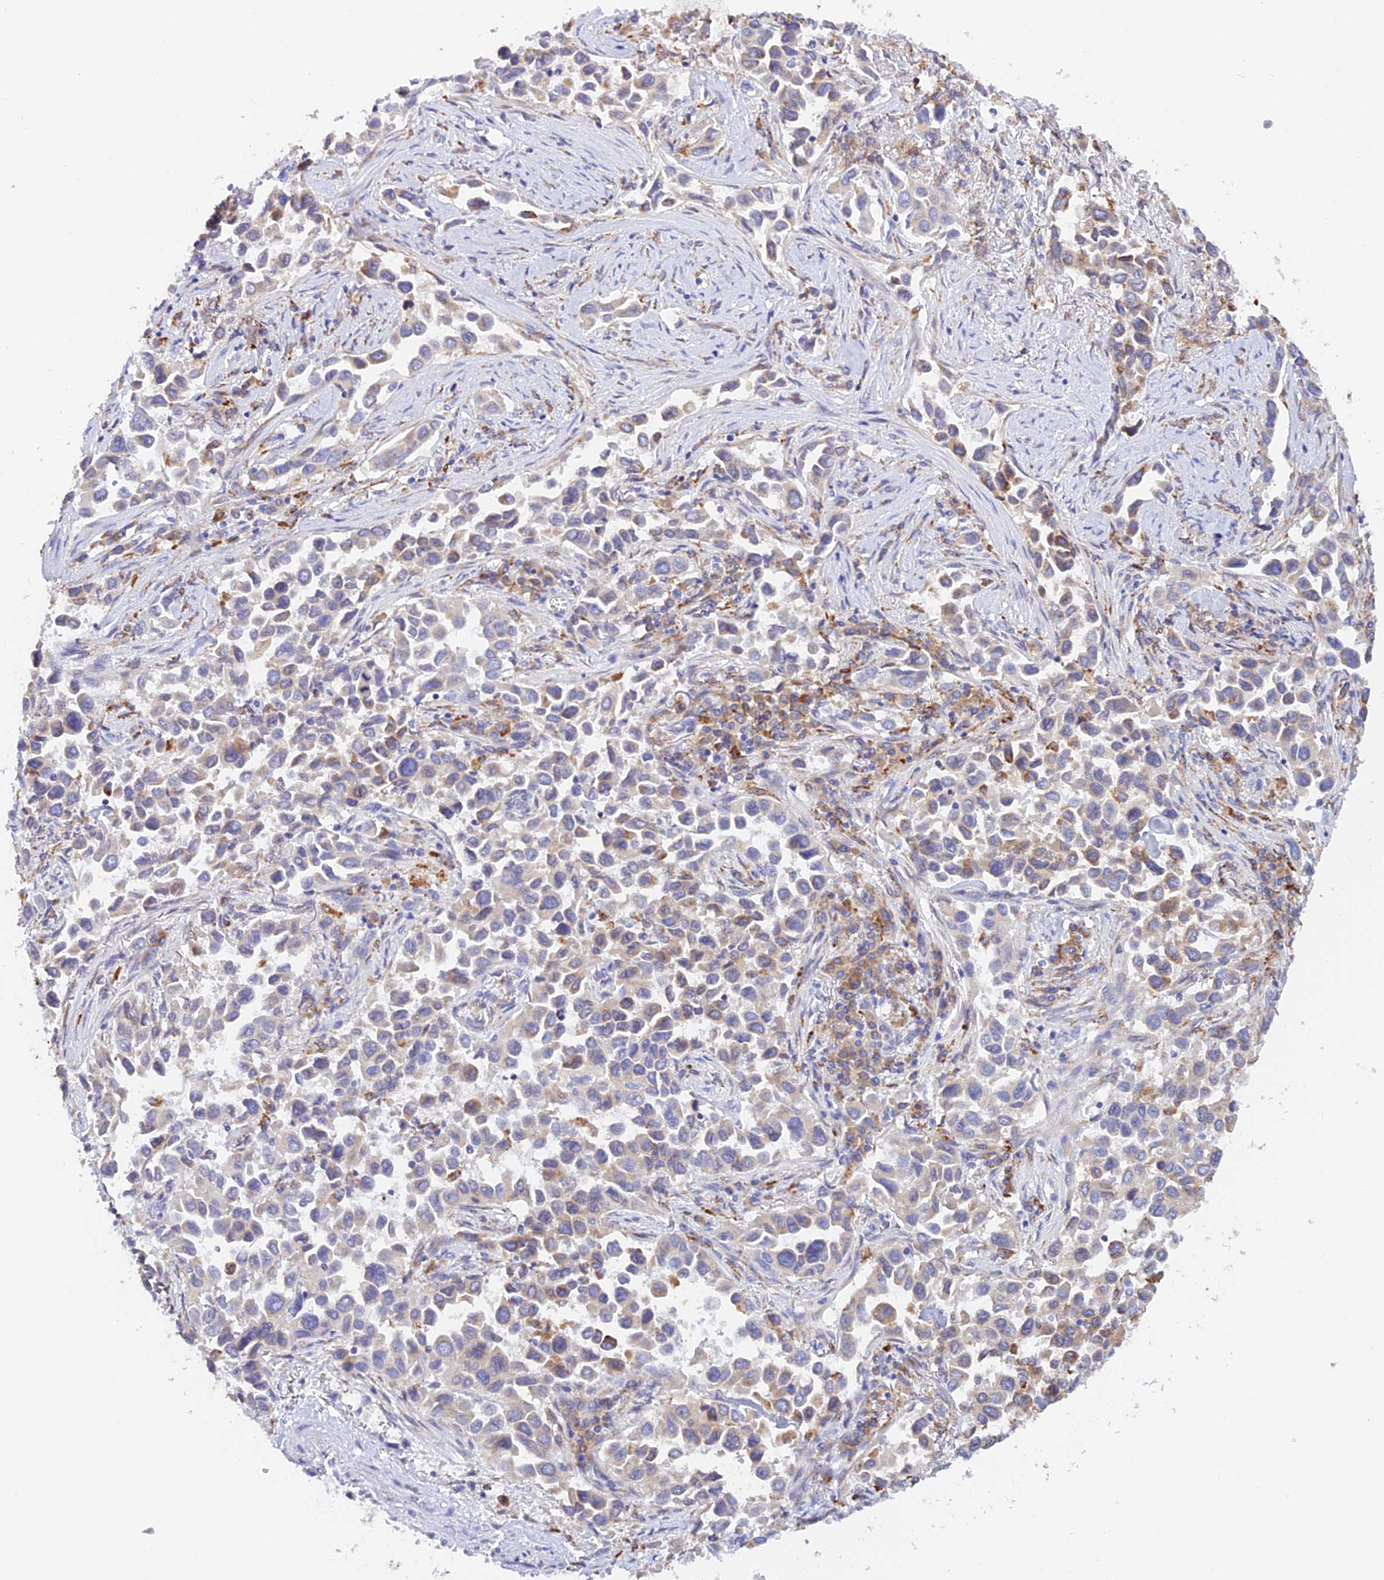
{"staining": {"intensity": "moderate", "quantity": "<25%", "location": "cytoplasmic/membranous"}, "tissue": "lung cancer", "cell_type": "Tumor cells", "image_type": "cancer", "snomed": [{"axis": "morphology", "description": "Adenocarcinoma, NOS"}, {"axis": "topography", "description": "Lung"}], "caption": "Human lung cancer (adenocarcinoma) stained for a protein (brown) exhibits moderate cytoplasmic/membranous positive positivity in approximately <25% of tumor cells.", "gene": "VKORC1", "patient": {"sex": "female", "age": 76}}